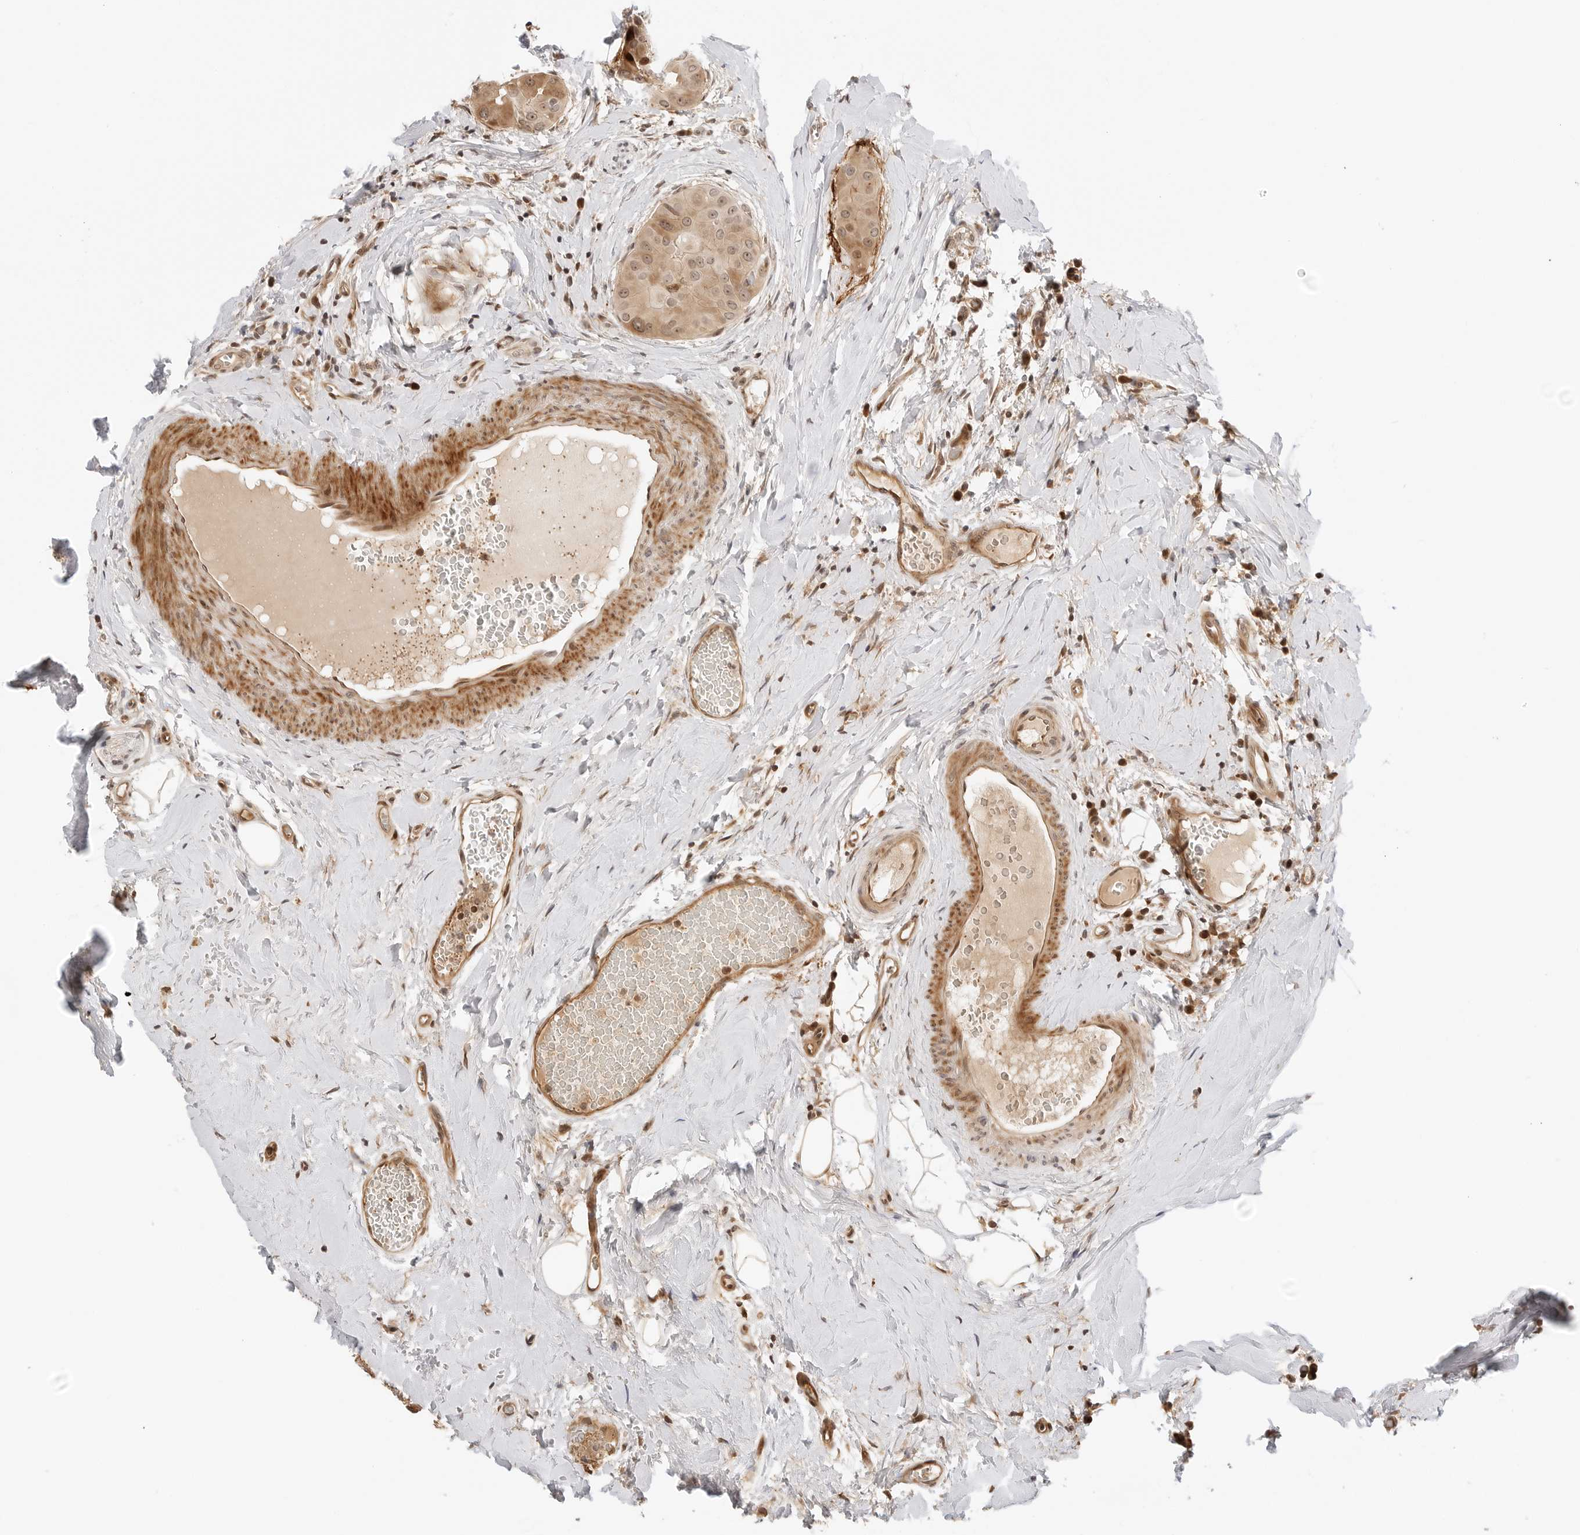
{"staining": {"intensity": "moderate", "quantity": ">75%", "location": "cytoplasmic/membranous,nuclear"}, "tissue": "thyroid cancer", "cell_type": "Tumor cells", "image_type": "cancer", "snomed": [{"axis": "morphology", "description": "Papillary adenocarcinoma, NOS"}, {"axis": "topography", "description": "Thyroid gland"}], "caption": "Immunohistochemistry (DAB) staining of human thyroid papillary adenocarcinoma shows moderate cytoplasmic/membranous and nuclear protein staining in about >75% of tumor cells.", "gene": "GEM", "patient": {"sex": "male", "age": 33}}